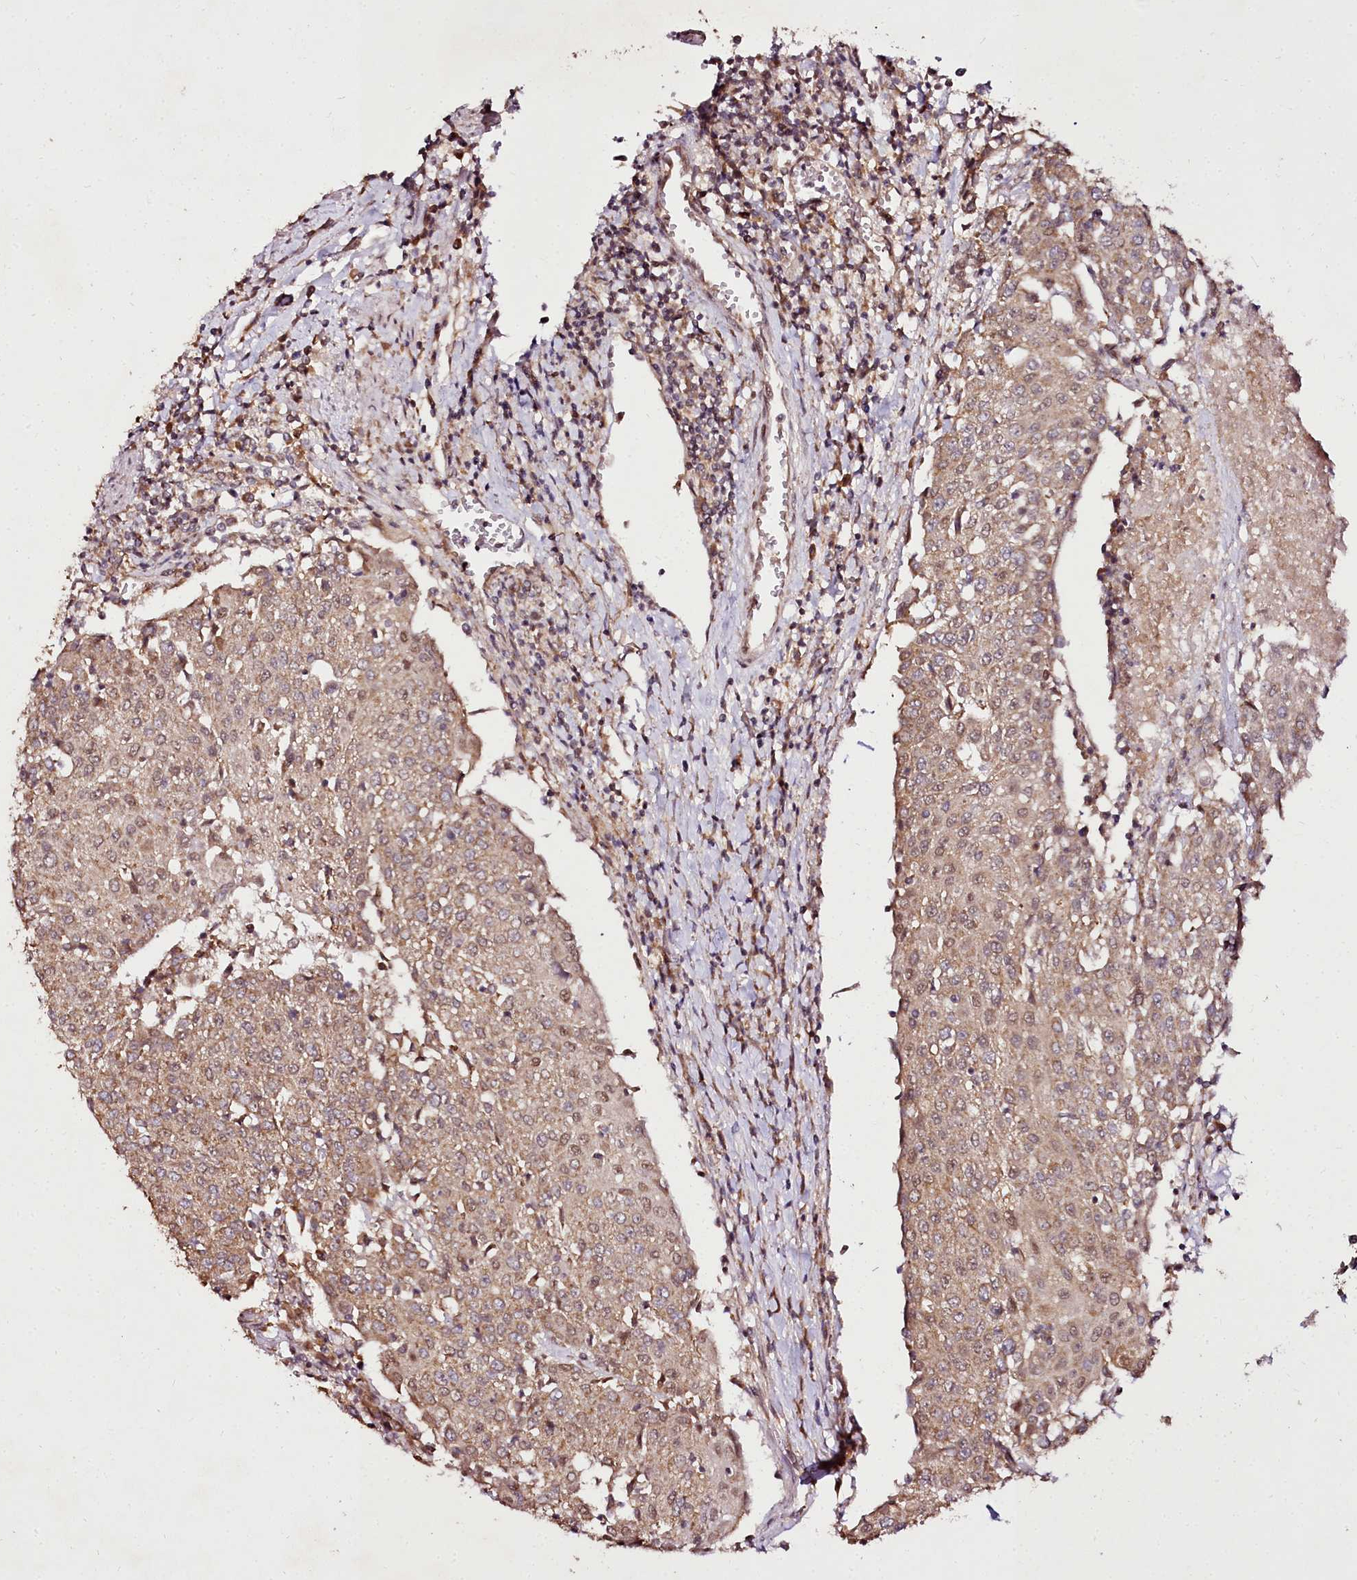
{"staining": {"intensity": "moderate", "quantity": ">75%", "location": "cytoplasmic/membranous,nuclear"}, "tissue": "urothelial cancer", "cell_type": "Tumor cells", "image_type": "cancer", "snomed": [{"axis": "morphology", "description": "Urothelial carcinoma, High grade"}, {"axis": "topography", "description": "Urinary bladder"}], "caption": "DAB (3,3'-diaminobenzidine) immunohistochemical staining of human urothelial cancer reveals moderate cytoplasmic/membranous and nuclear protein staining in about >75% of tumor cells. (Brightfield microscopy of DAB IHC at high magnification).", "gene": "EDIL3", "patient": {"sex": "female", "age": 85}}